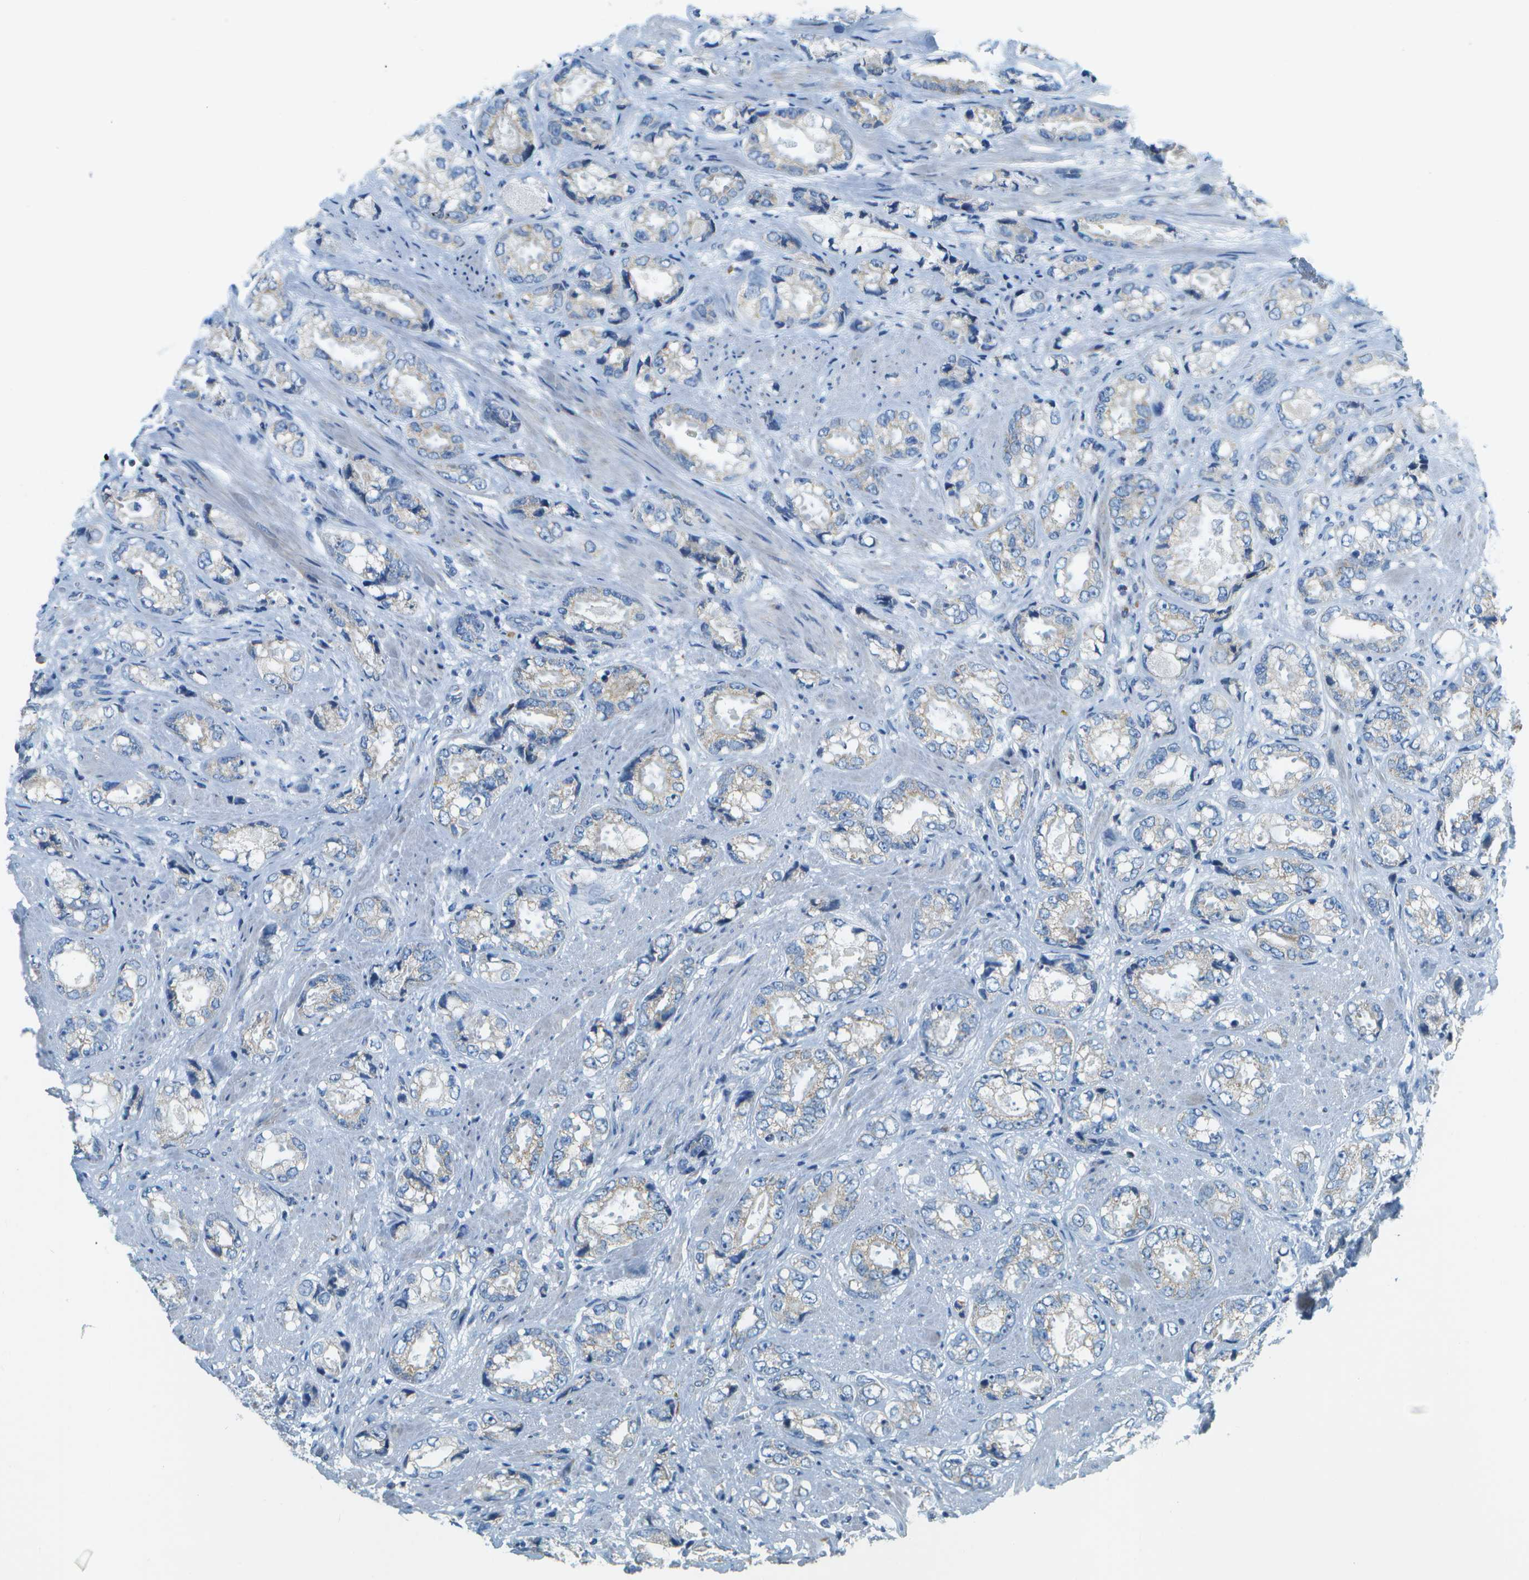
{"staining": {"intensity": "negative", "quantity": "none", "location": "none"}, "tissue": "prostate cancer", "cell_type": "Tumor cells", "image_type": "cancer", "snomed": [{"axis": "morphology", "description": "Adenocarcinoma, High grade"}, {"axis": "topography", "description": "Prostate"}], "caption": "Protein analysis of prostate cancer (high-grade adenocarcinoma) exhibits no significant expression in tumor cells.", "gene": "PTGIS", "patient": {"sex": "male", "age": 61}}